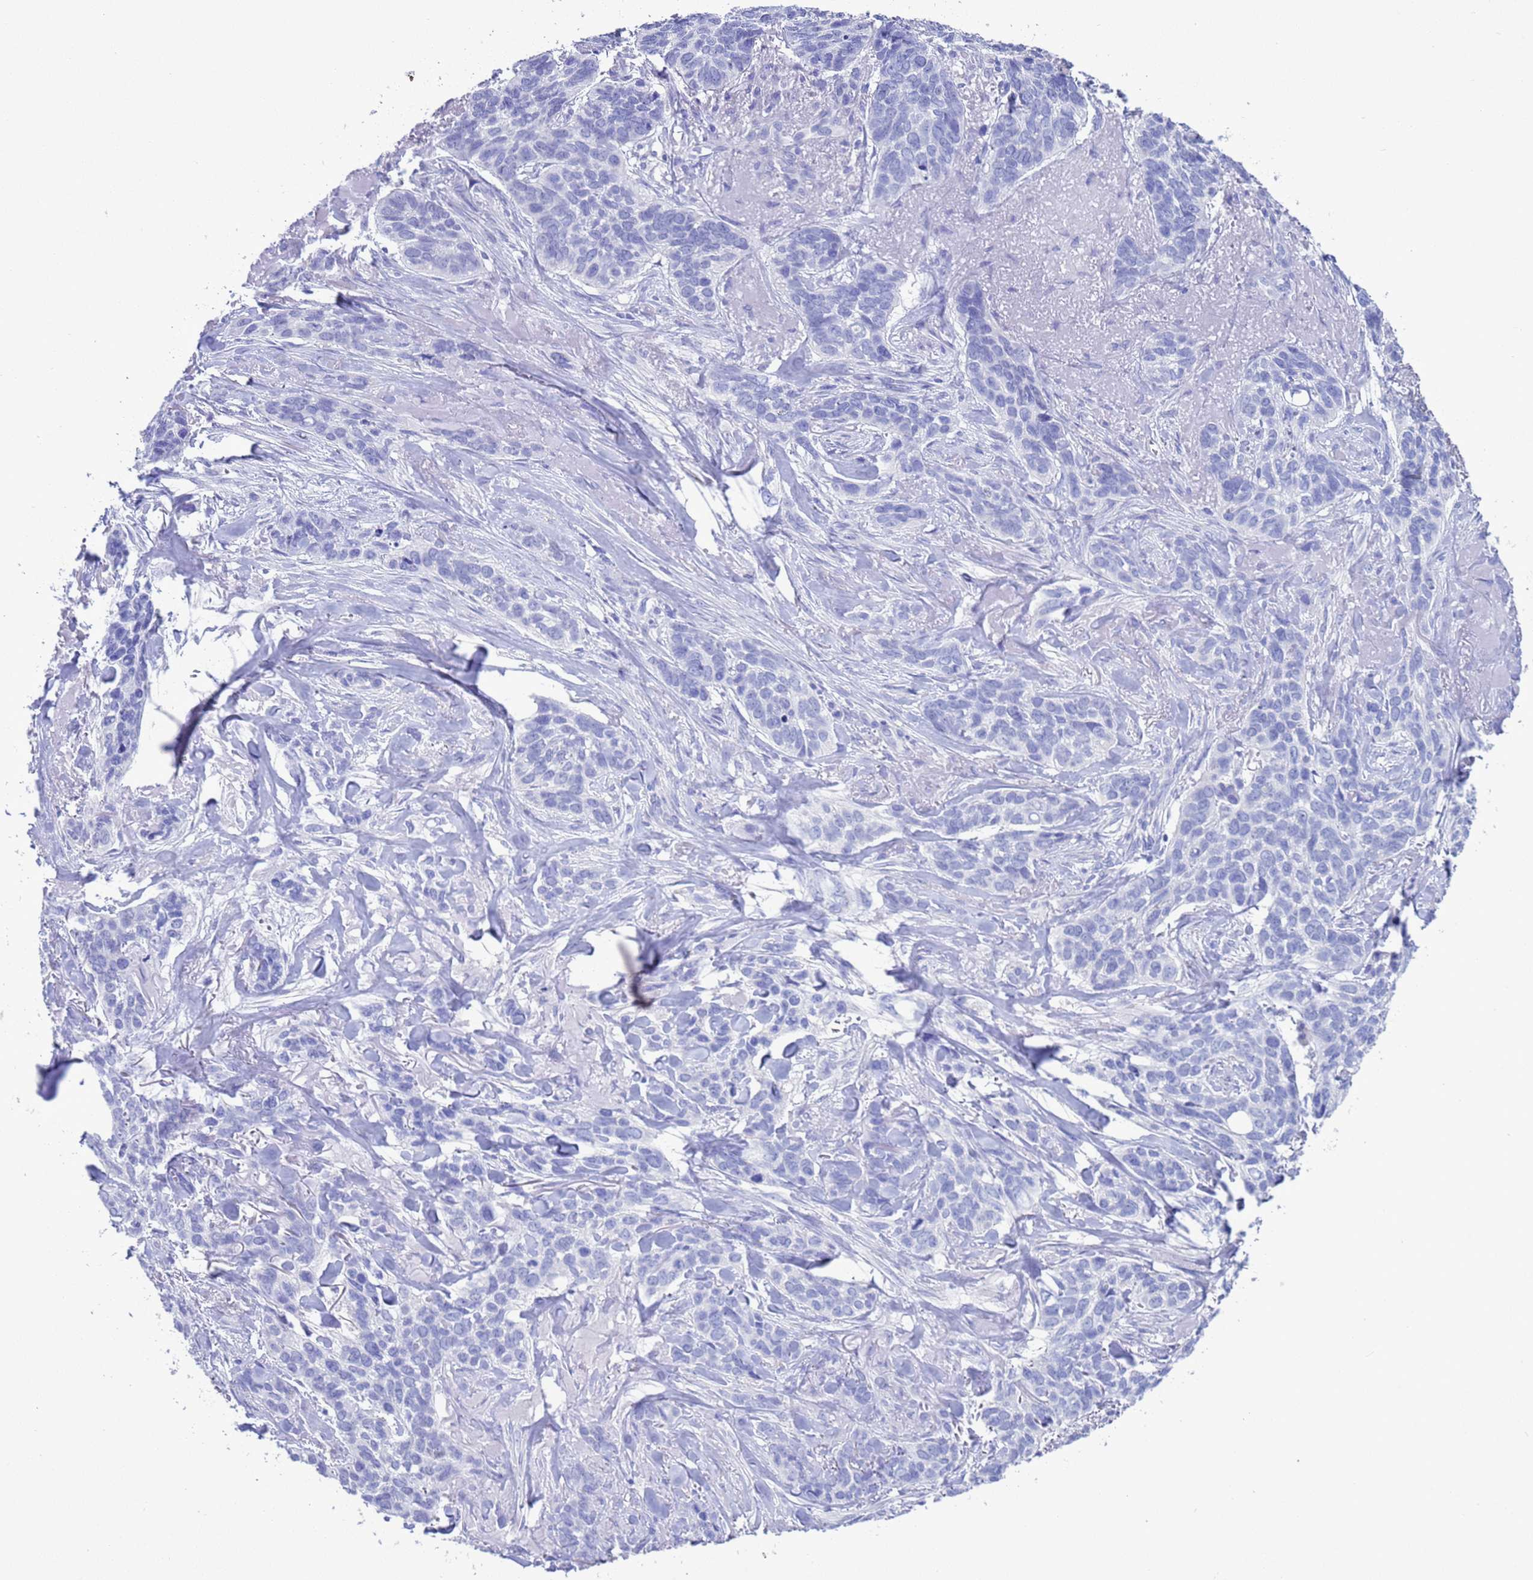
{"staining": {"intensity": "negative", "quantity": "none", "location": "none"}, "tissue": "skin cancer", "cell_type": "Tumor cells", "image_type": "cancer", "snomed": [{"axis": "morphology", "description": "Basal cell carcinoma"}, {"axis": "topography", "description": "Skin"}], "caption": "Tumor cells show no significant positivity in skin cancer (basal cell carcinoma). (Brightfield microscopy of DAB (3,3'-diaminobenzidine) IHC at high magnification).", "gene": "GSTM1", "patient": {"sex": "male", "age": 86}}